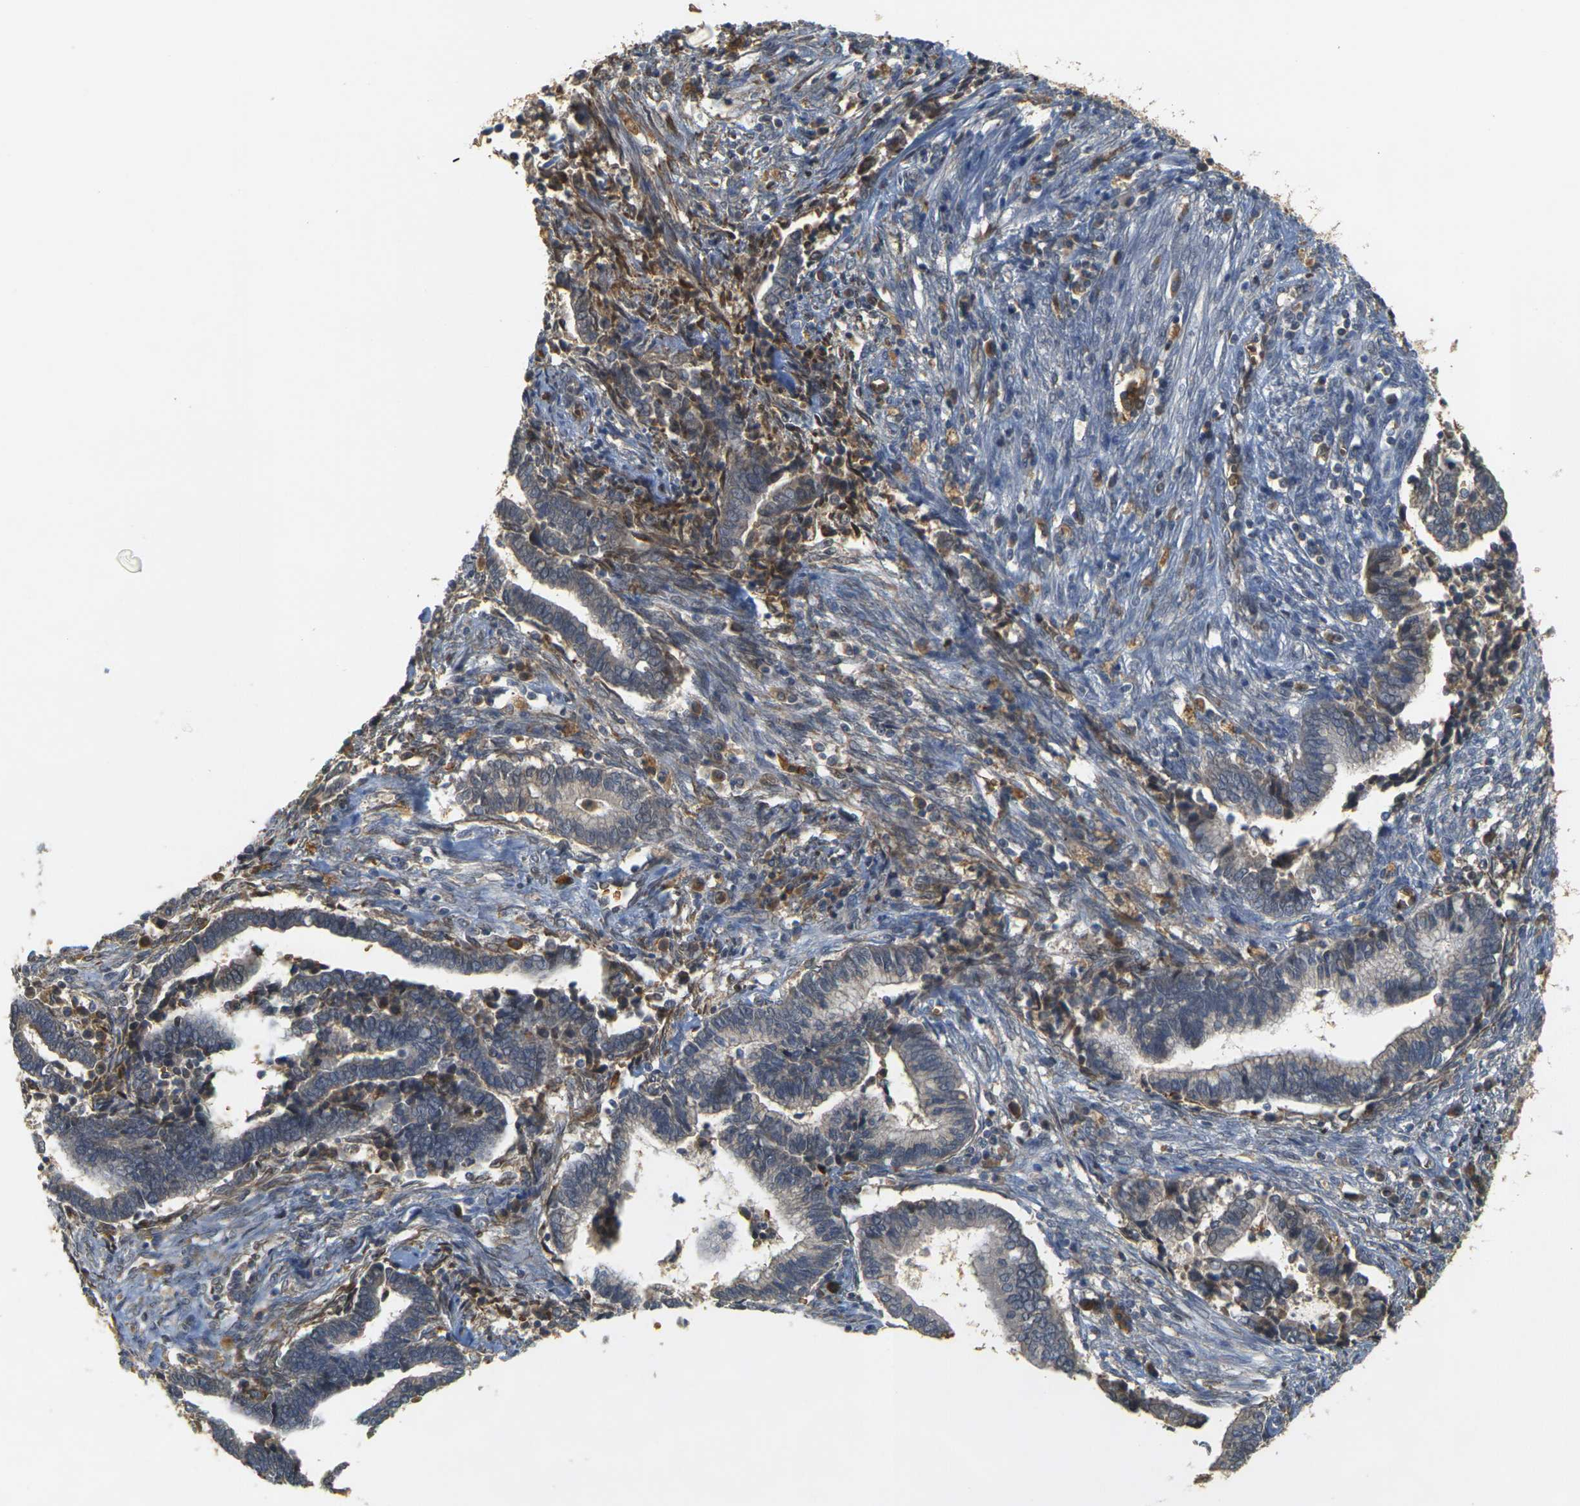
{"staining": {"intensity": "negative", "quantity": "none", "location": "none"}, "tissue": "cervical cancer", "cell_type": "Tumor cells", "image_type": "cancer", "snomed": [{"axis": "morphology", "description": "Adenocarcinoma, NOS"}, {"axis": "topography", "description": "Cervix"}], "caption": "High power microscopy image of an IHC histopathology image of cervical adenocarcinoma, revealing no significant positivity in tumor cells. (DAB immunohistochemistry (IHC), high magnification).", "gene": "MEGF9", "patient": {"sex": "female", "age": 44}}